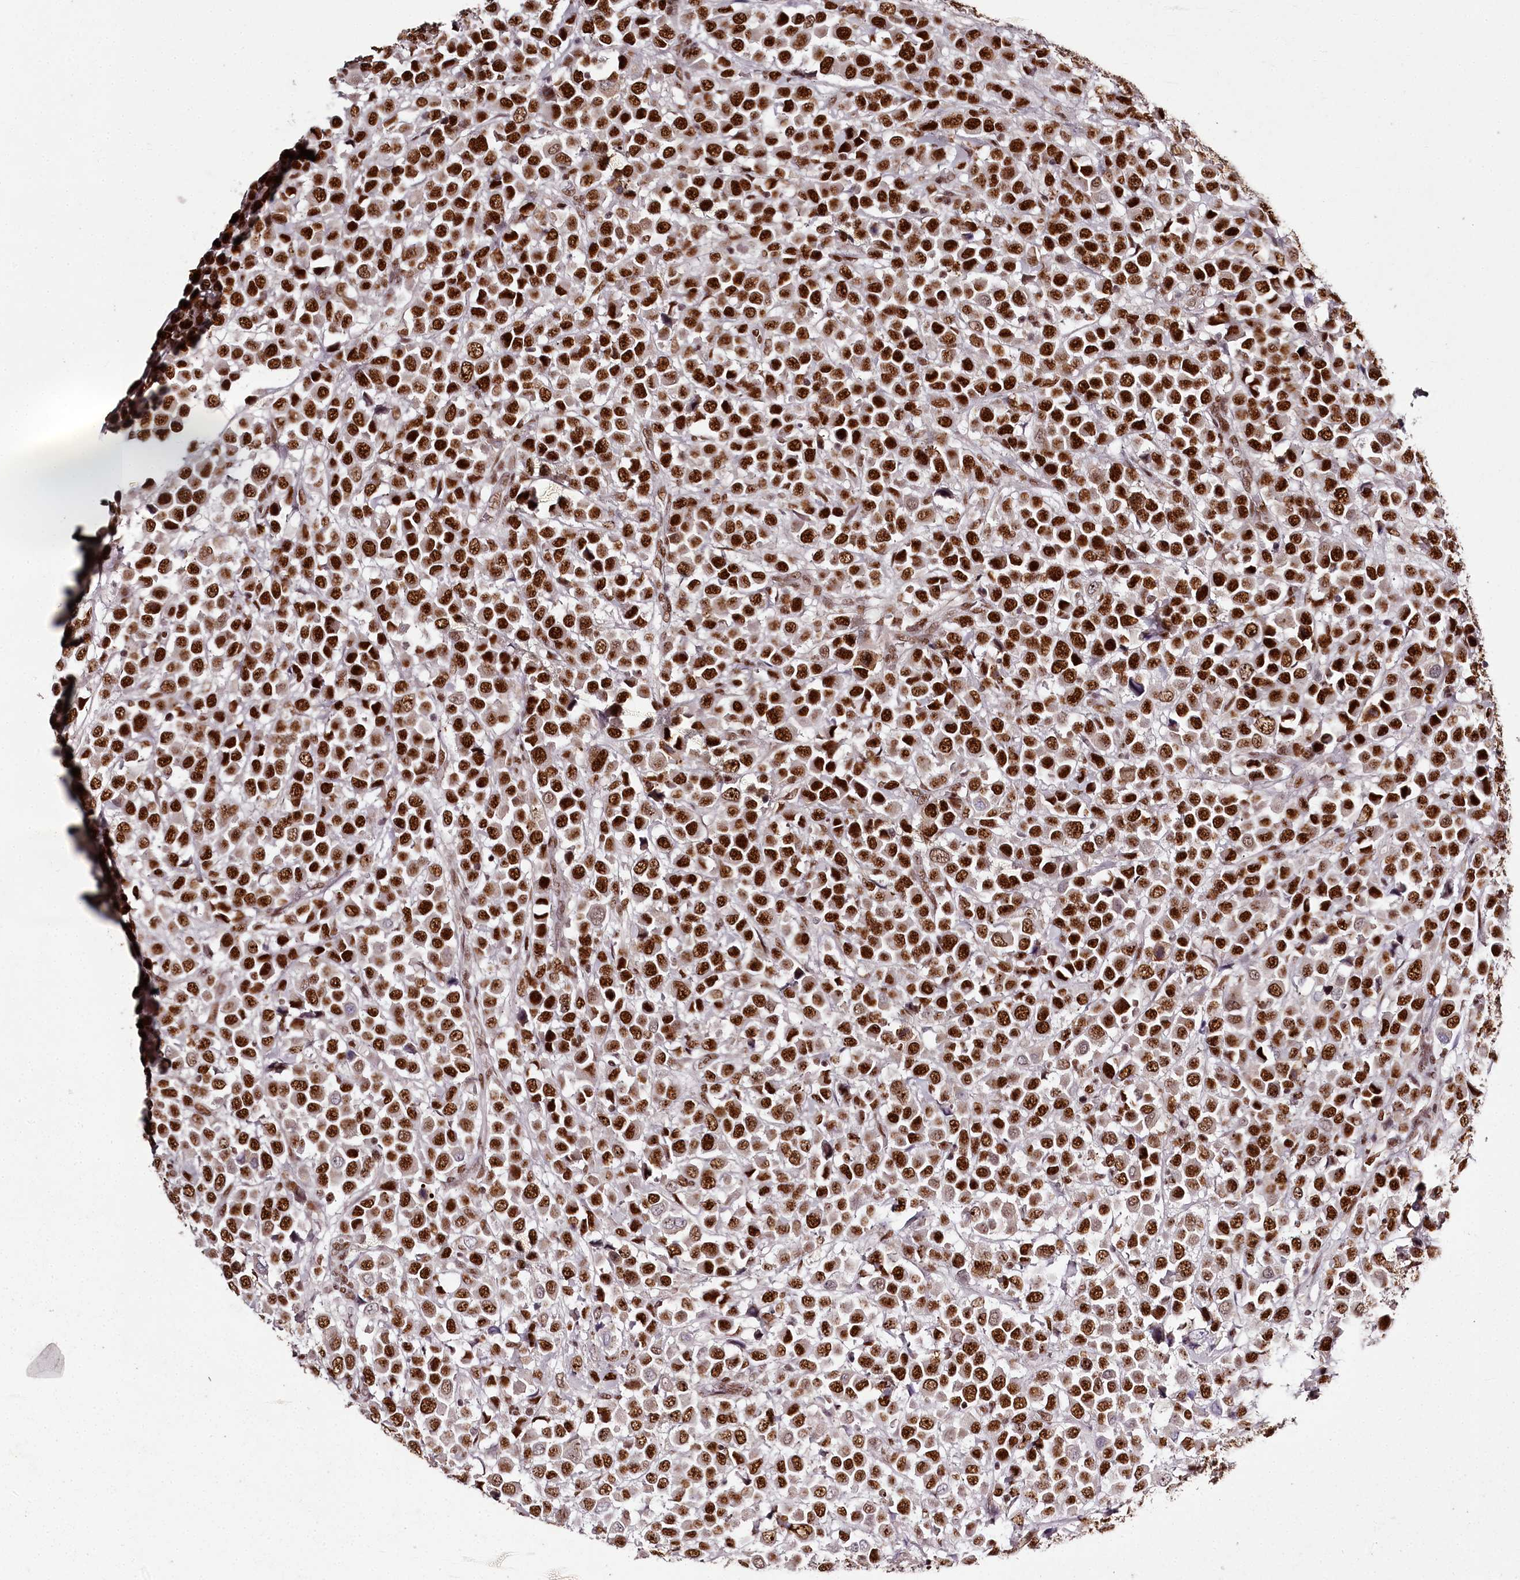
{"staining": {"intensity": "strong", "quantity": ">75%", "location": "nuclear"}, "tissue": "breast cancer", "cell_type": "Tumor cells", "image_type": "cancer", "snomed": [{"axis": "morphology", "description": "Duct carcinoma"}, {"axis": "topography", "description": "Breast"}], "caption": "The micrograph displays staining of breast cancer, revealing strong nuclear protein expression (brown color) within tumor cells.", "gene": "PSPC1", "patient": {"sex": "female", "age": 61}}